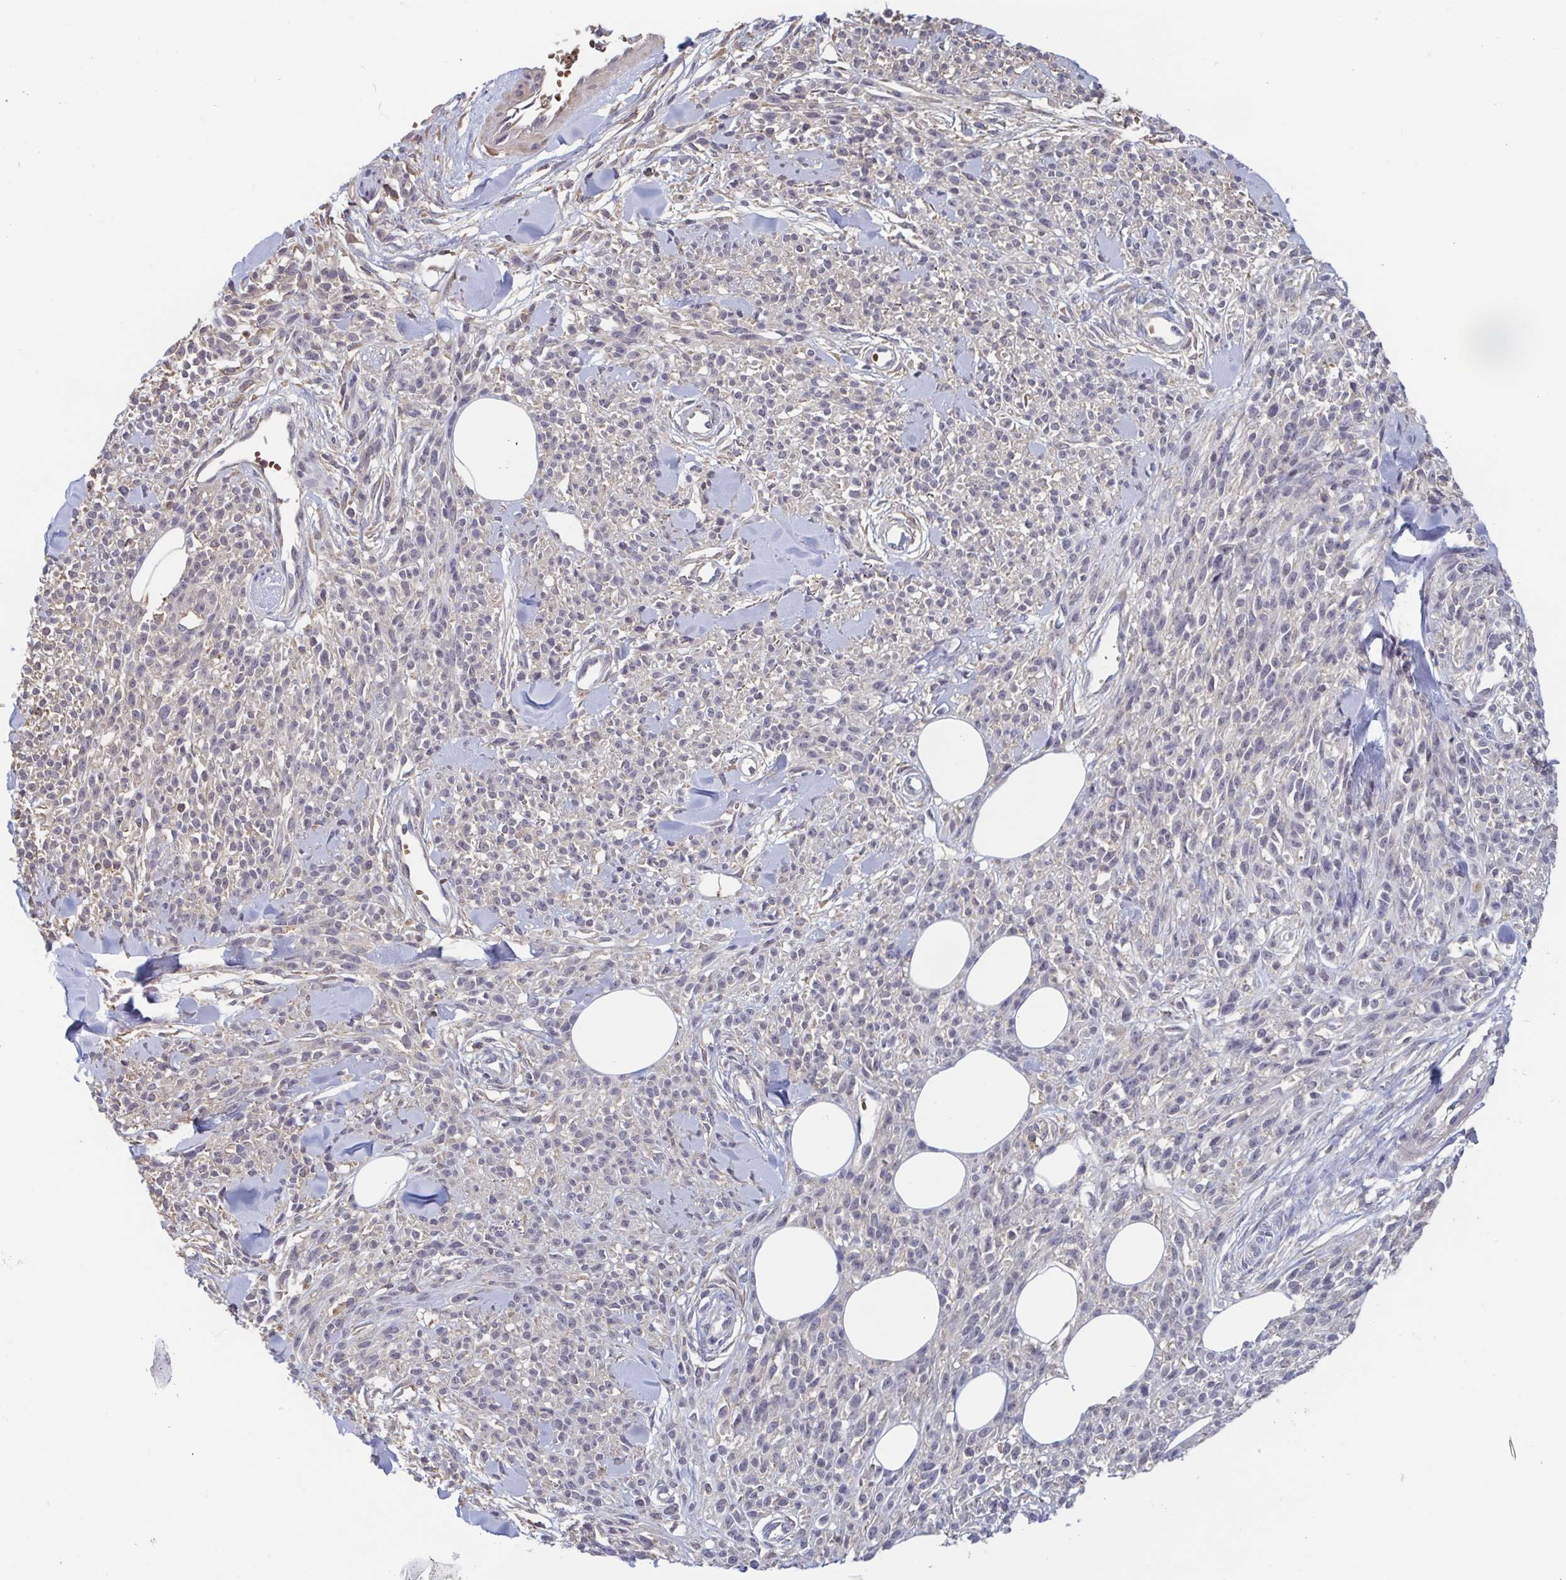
{"staining": {"intensity": "negative", "quantity": "none", "location": "none"}, "tissue": "melanoma", "cell_type": "Tumor cells", "image_type": "cancer", "snomed": [{"axis": "morphology", "description": "Malignant melanoma, NOS"}, {"axis": "topography", "description": "Skin"}, {"axis": "topography", "description": "Skin of trunk"}], "caption": "Immunohistochemical staining of human melanoma displays no significant positivity in tumor cells.", "gene": "LRRC38", "patient": {"sex": "male", "age": 74}}